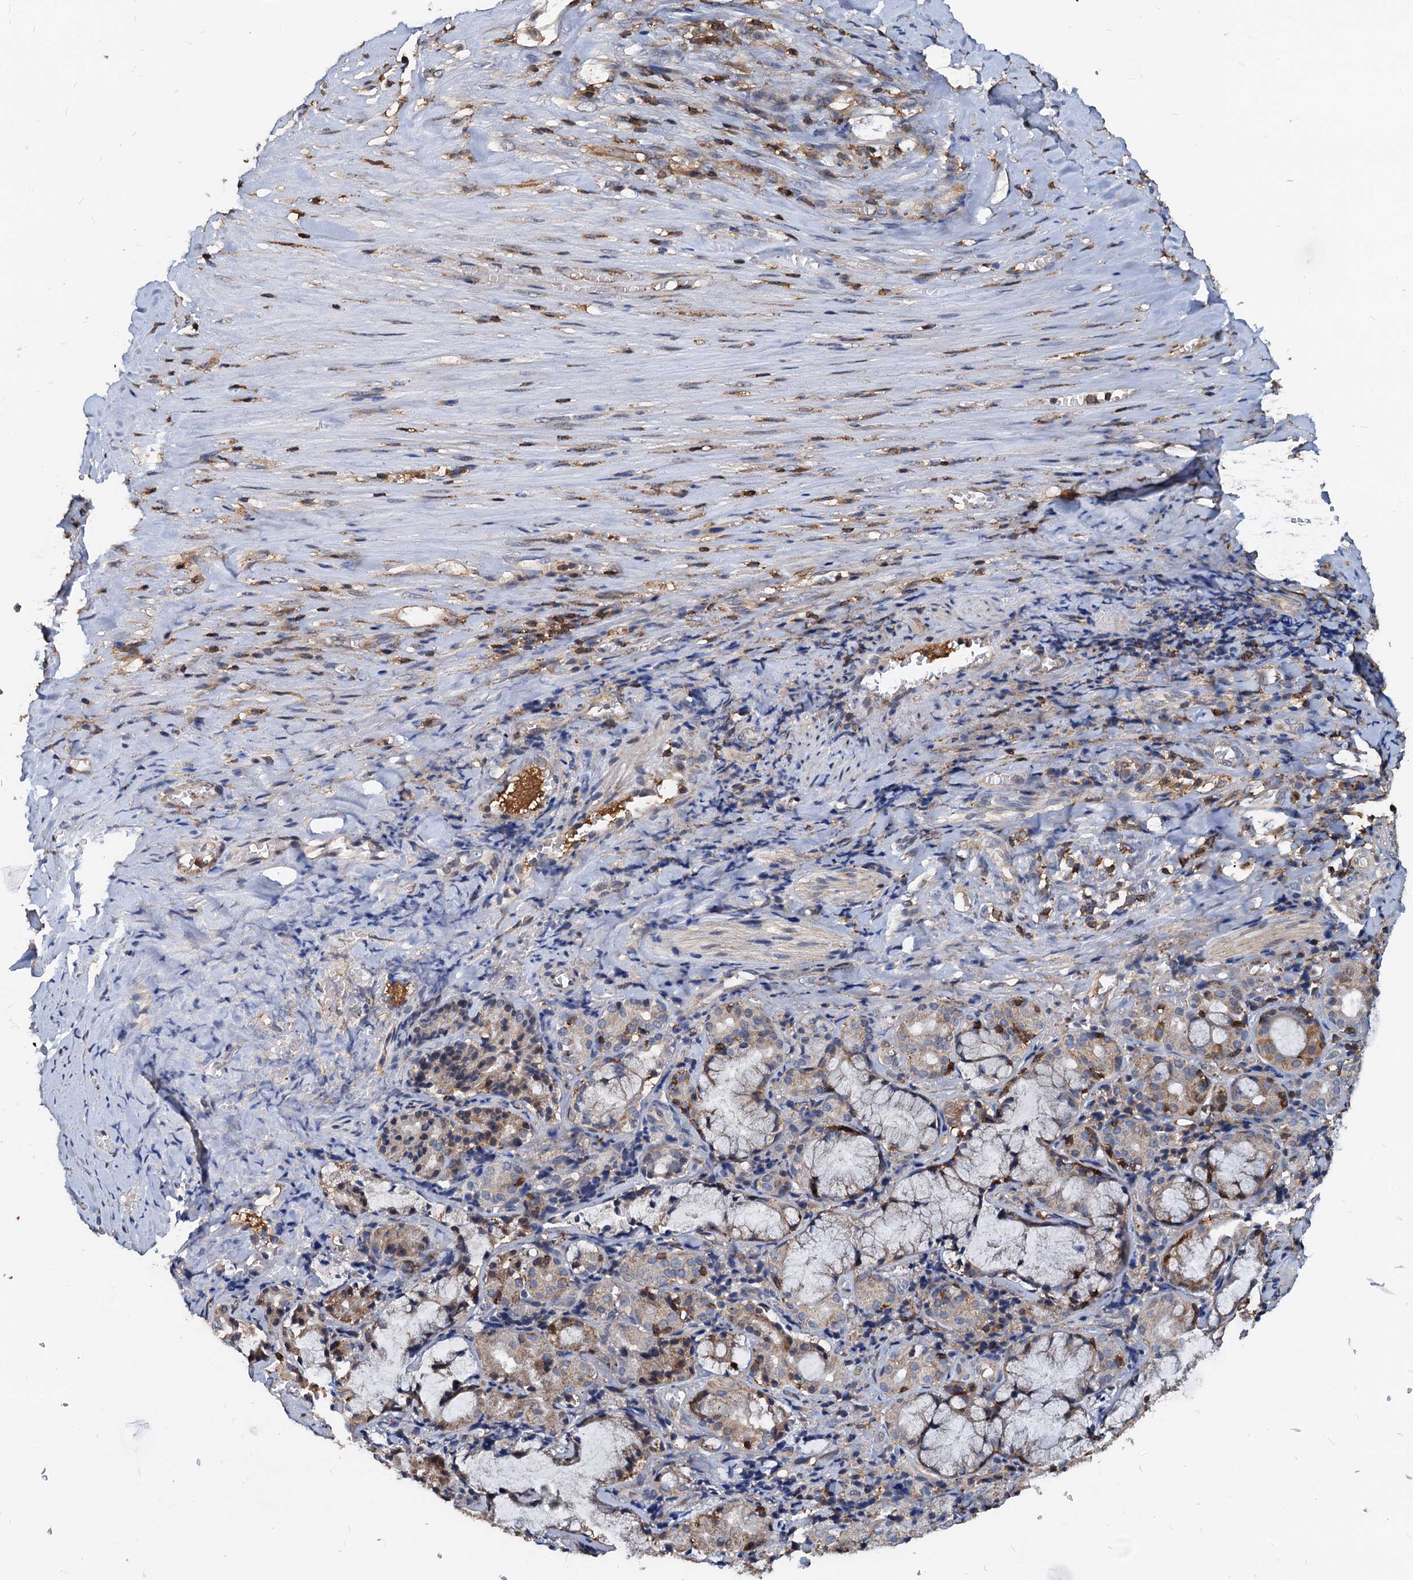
{"staining": {"intensity": "negative", "quantity": "none", "location": "none"}, "tissue": "adipose tissue", "cell_type": "Adipocytes", "image_type": "normal", "snomed": [{"axis": "morphology", "description": "Normal tissue, NOS"}, {"axis": "morphology", "description": "Basal cell carcinoma"}, {"axis": "topography", "description": "Cartilage tissue"}, {"axis": "topography", "description": "Nasopharynx"}, {"axis": "topography", "description": "Oral tissue"}], "caption": "A high-resolution histopathology image shows immunohistochemistry (IHC) staining of benign adipose tissue, which exhibits no significant staining in adipocytes.", "gene": "LCP2", "patient": {"sex": "female", "age": 77}}